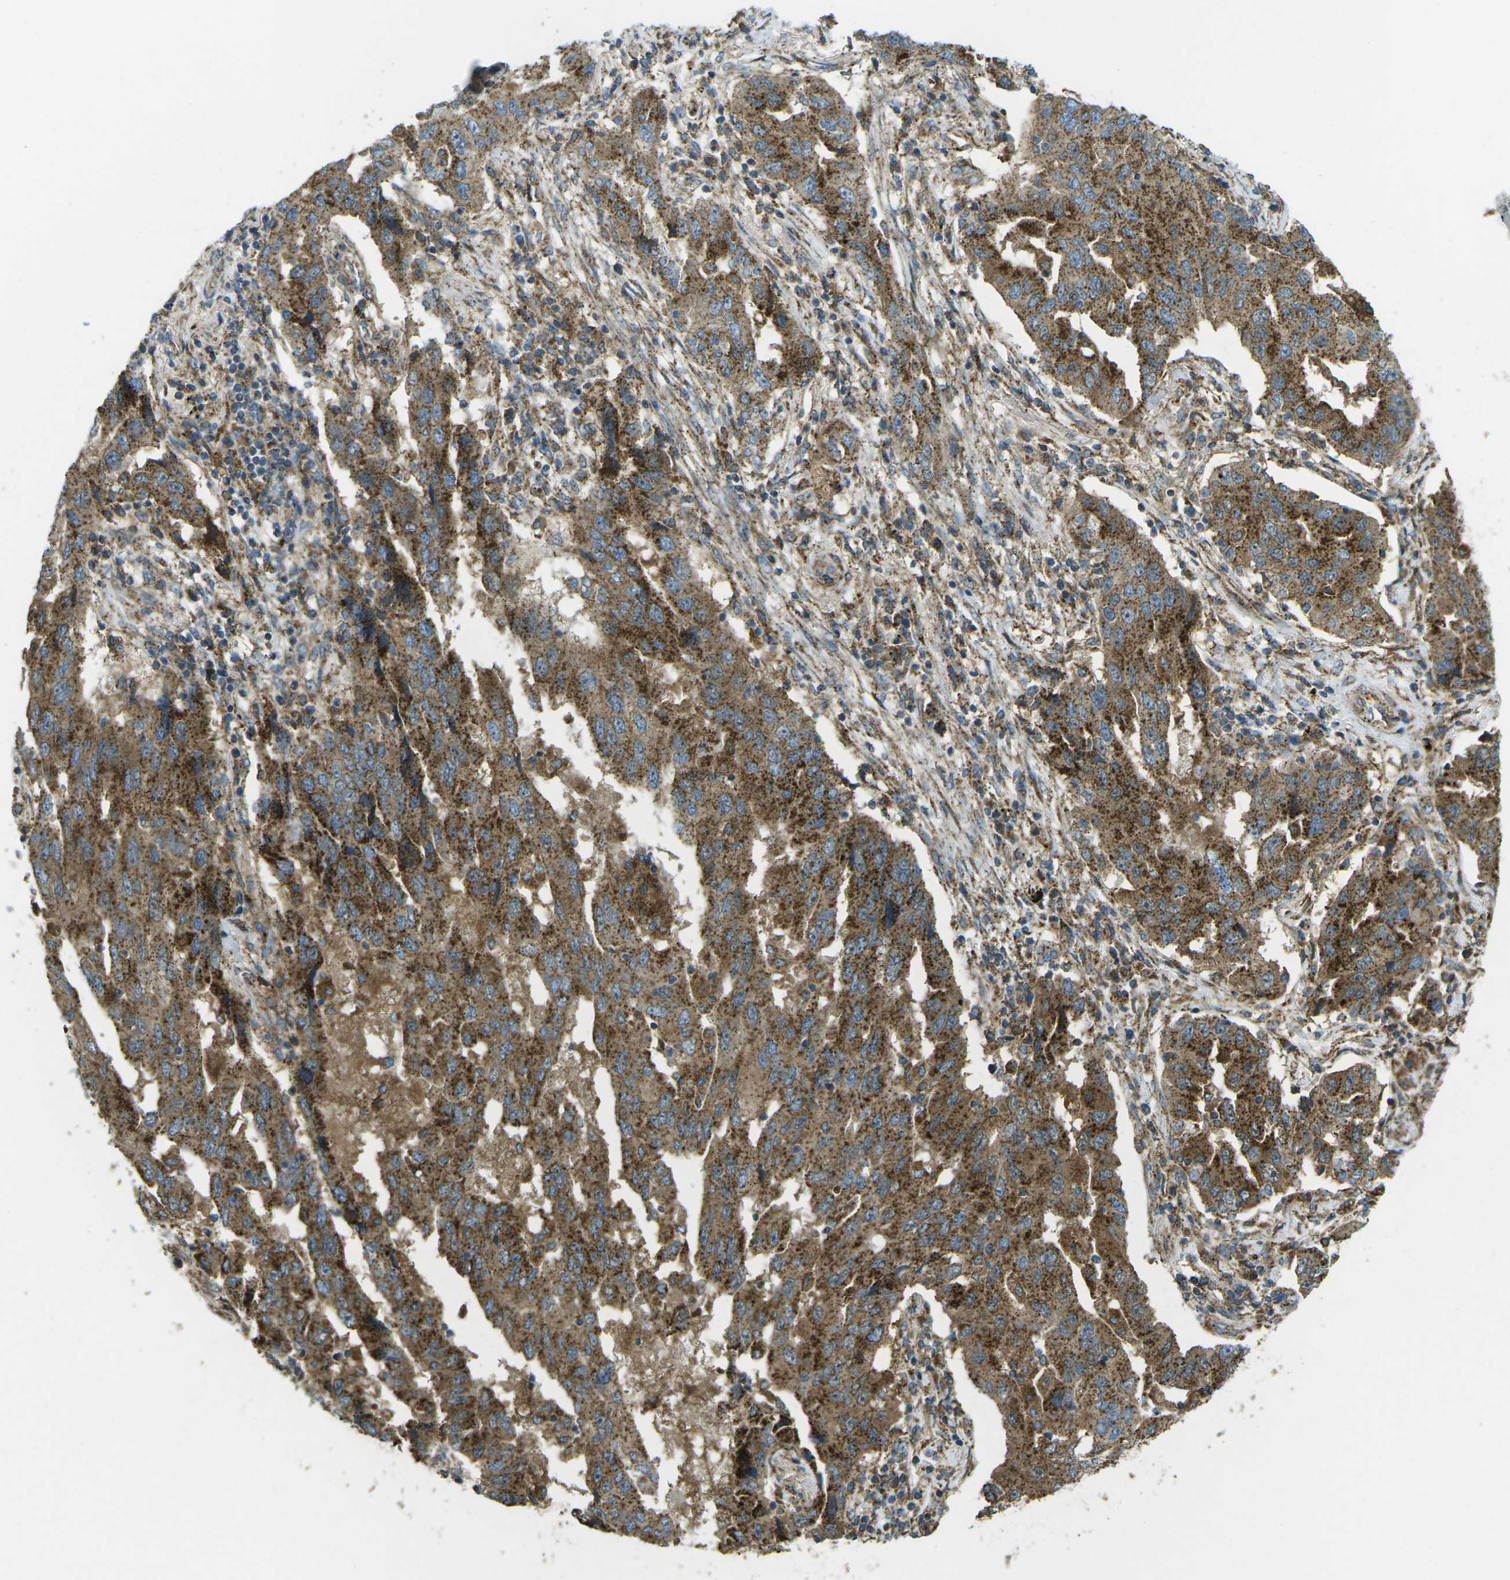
{"staining": {"intensity": "strong", "quantity": ">75%", "location": "cytoplasmic/membranous"}, "tissue": "lung cancer", "cell_type": "Tumor cells", "image_type": "cancer", "snomed": [{"axis": "morphology", "description": "Adenocarcinoma, NOS"}, {"axis": "topography", "description": "Lung"}], "caption": "The image demonstrates immunohistochemical staining of adenocarcinoma (lung). There is strong cytoplasmic/membranous expression is seen in approximately >75% of tumor cells. Using DAB (3,3'-diaminobenzidine) (brown) and hematoxylin (blue) stains, captured at high magnification using brightfield microscopy.", "gene": "CHMP3", "patient": {"sex": "female", "age": 65}}